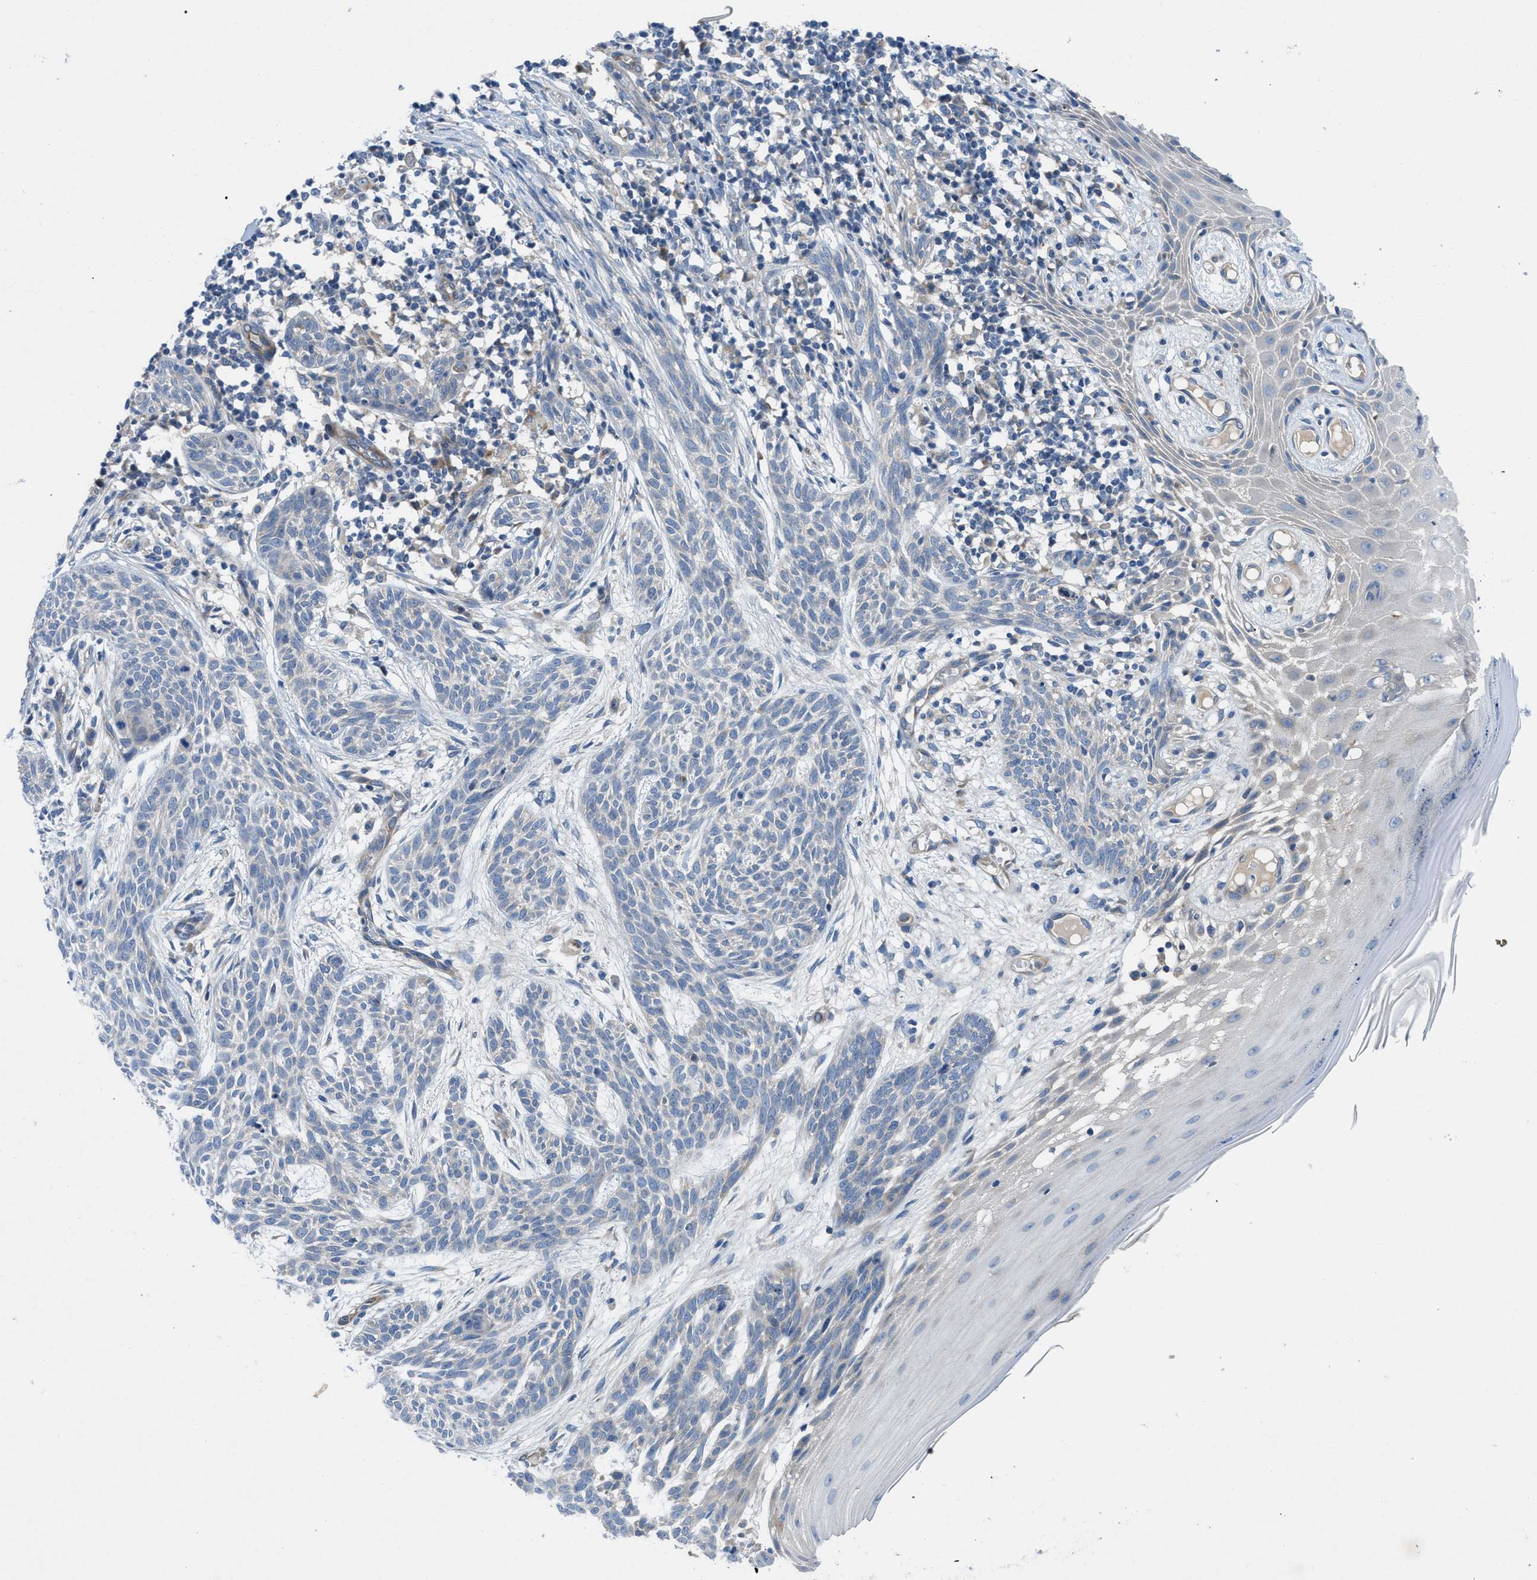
{"staining": {"intensity": "negative", "quantity": "none", "location": "none"}, "tissue": "skin cancer", "cell_type": "Tumor cells", "image_type": "cancer", "snomed": [{"axis": "morphology", "description": "Basal cell carcinoma"}, {"axis": "topography", "description": "Skin"}], "caption": "The immunohistochemistry (IHC) histopathology image has no significant staining in tumor cells of skin cancer tissue.", "gene": "PGR", "patient": {"sex": "female", "age": 59}}